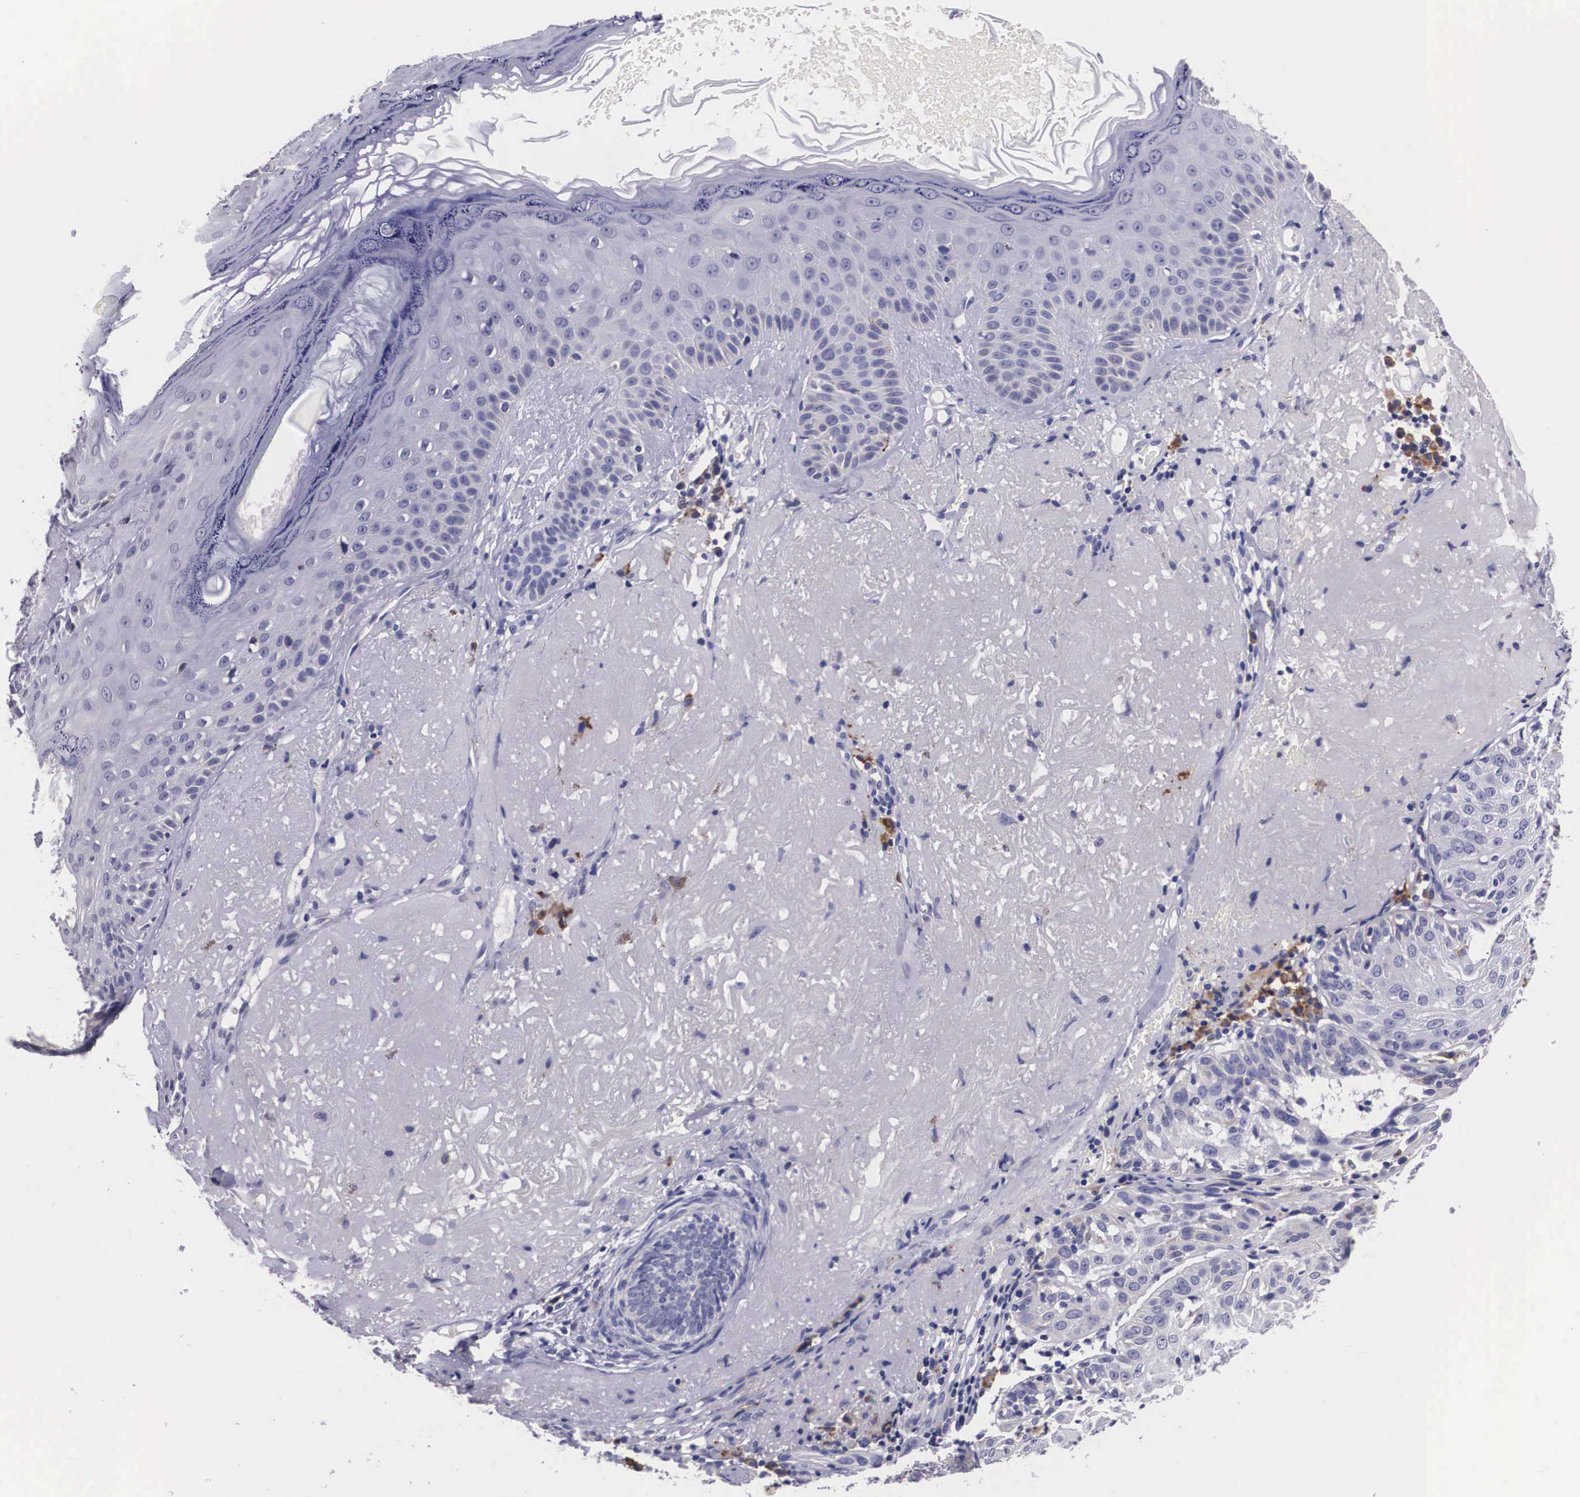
{"staining": {"intensity": "negative", "quantity": "none", "location": "none"}, "tissue": "skin cancer", "cell_type": "Tumor cells", "image_type": "cancer", "snomed": [{"axis": "morphology", "description": "Squamous cell carcinoma, NOS"}, {"axis": "topography", "description": "Skin"}], "caption": "Histopathology image shows no protein expression in tumor cells of skin cancer tissue. (DAB (3,3'-diaminobenzidine) immunohistochemistry, high magnification).", "gene": "CRELD2", "patient": {"sex": "female", "age": 89}}